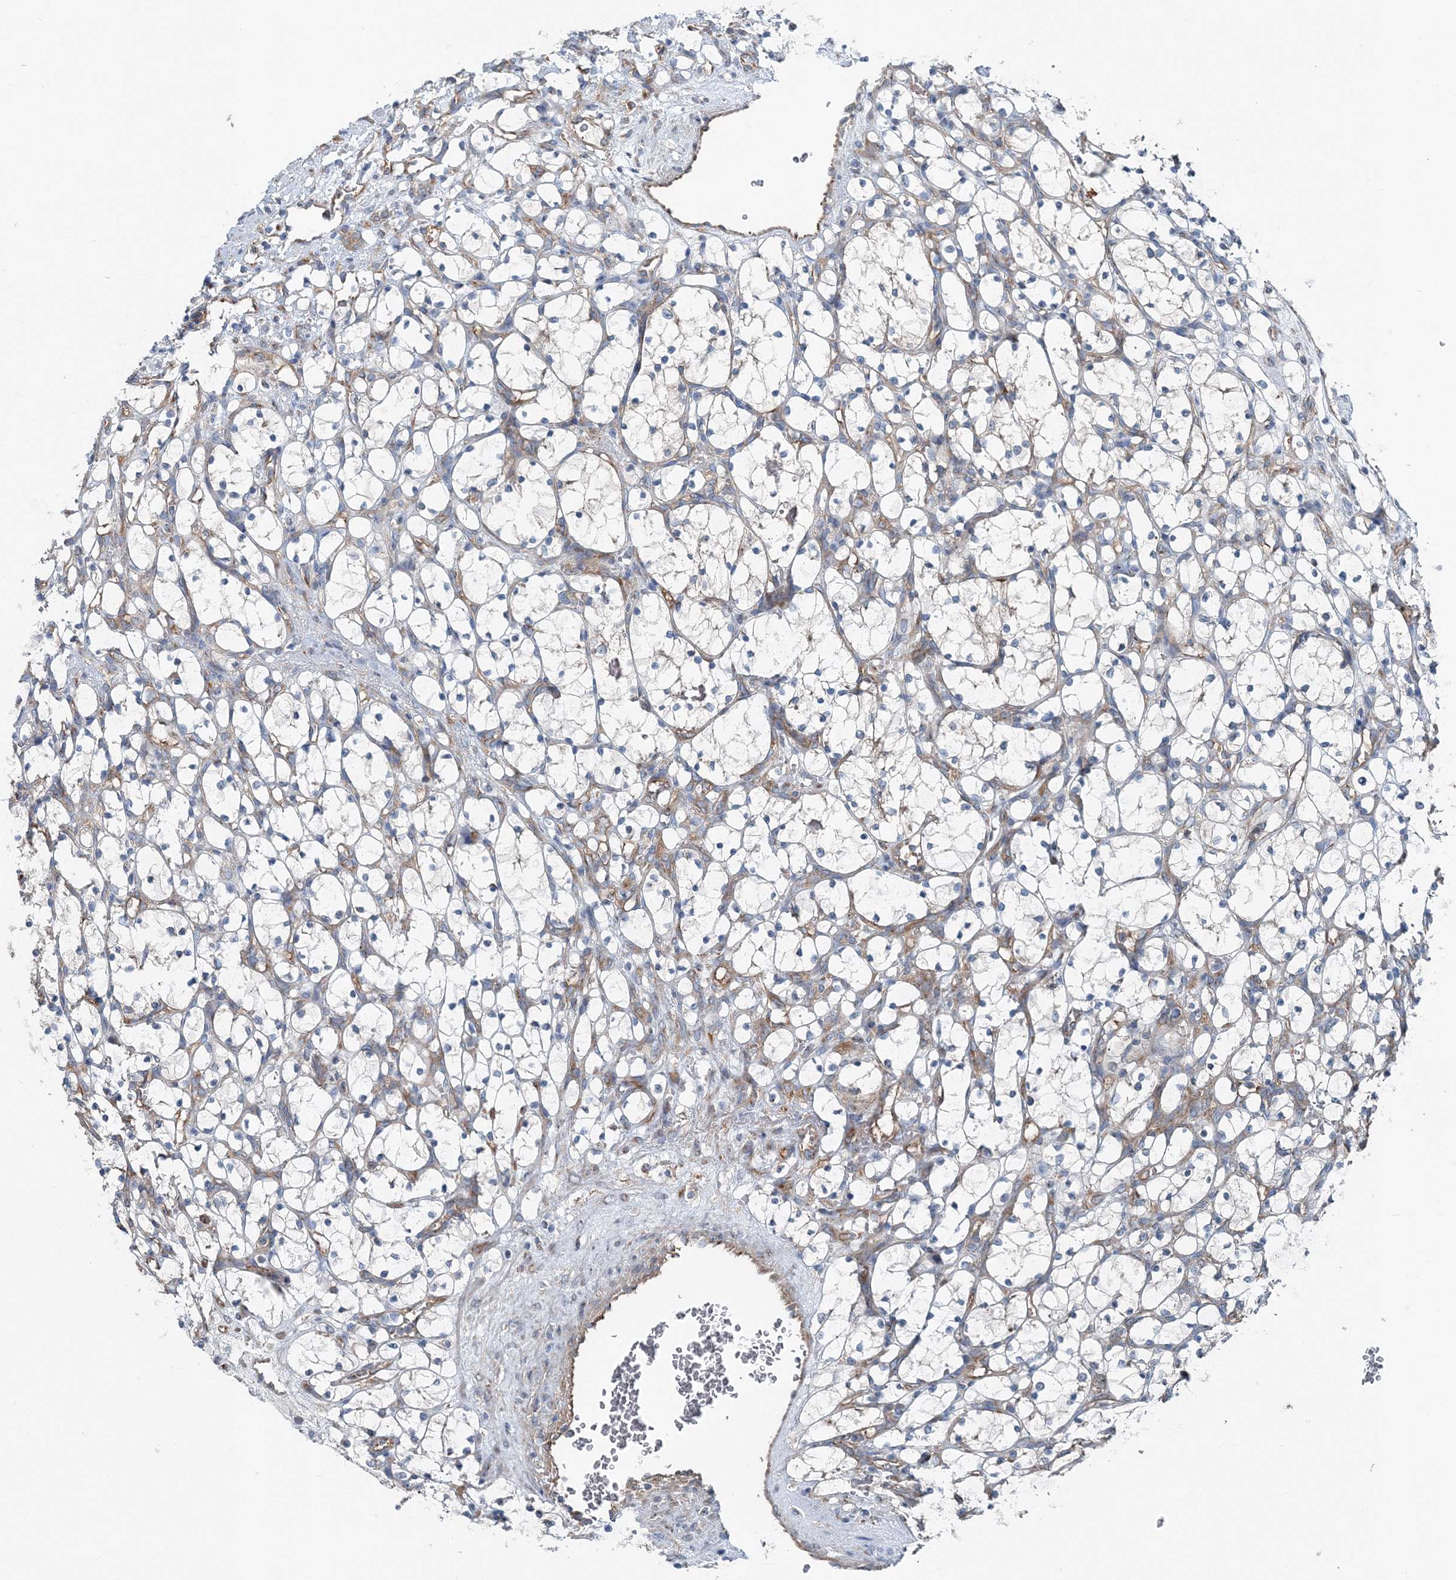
{"staining": {"intensity": "negative", "quantity": "none", "location": "none"}, "tissue": "renal cancer", "cell_type": "Tumor cells", "image_type": "cancer", "snomed": [{"axis": "morphology", "description": "Adenocarcinoma, NOS"}, {"axis": "topography", "description": "Kidney"}], "caption": "IHC photomicrograph of human adenocarcinoma (renal) stained for a protein (brown), which exhibits no positivity in tumor cells.", "gene": "MPHOSPH9", "patient": {"sex": "female", "age": 69}}